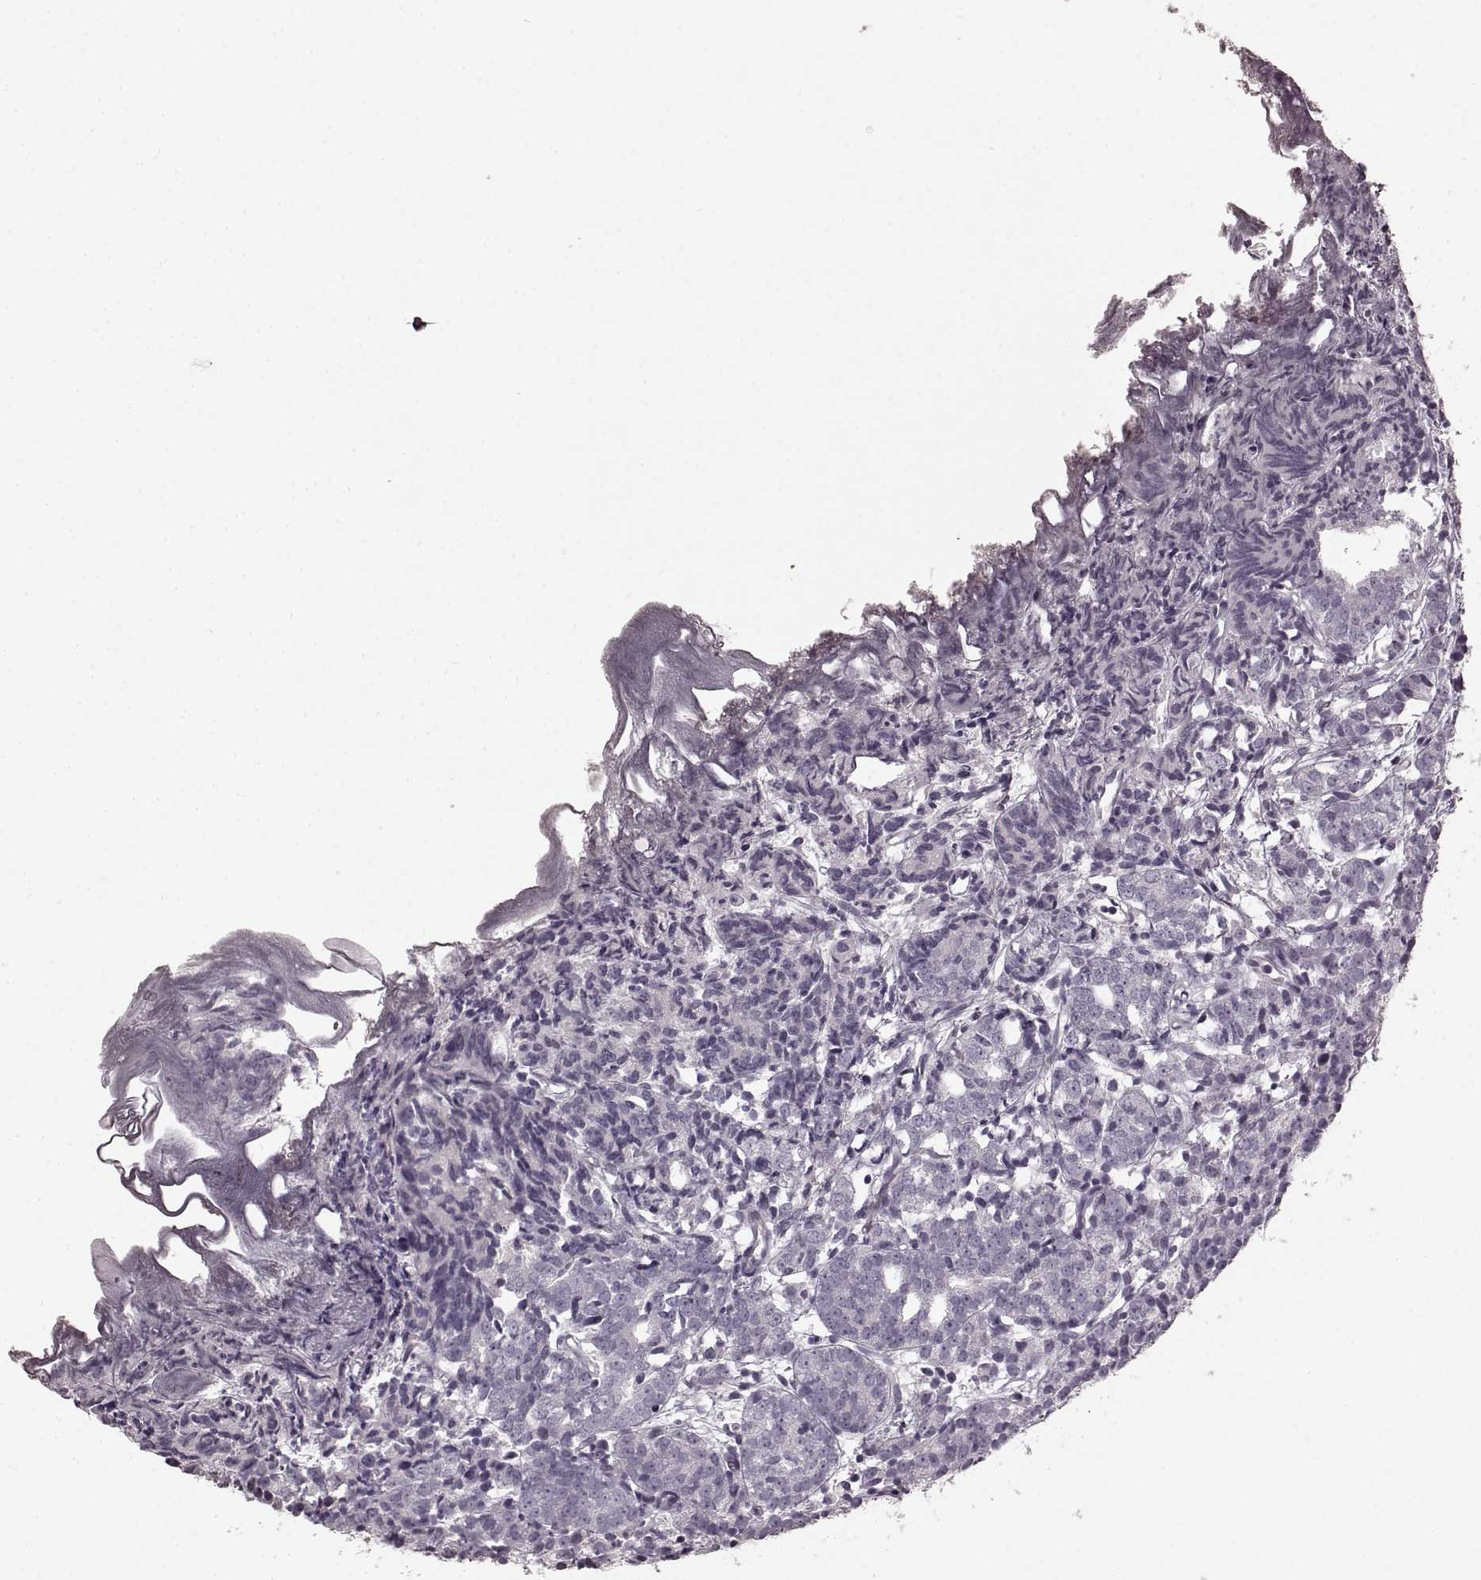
{"staining": {"intensity": "negative", "quantity": "none", "location": "none"}, "tissue": "prostate cancer", "cell_type": "Tumor cells", "image_type": "cancer", "snomed": [{"axis": "morphology", "description": "Adenocarcinoma, High grade"}, {"axis": "topography", "description": "Prostate"}], "caption": "The IHC histopathology image has no significant positivity in tumor cells of prostate cancer (adenocarcinoma (high-grade)) tissue. (DAB immunohistochemistry visualized using brightfield microscopy, high magnification).", "gene": "PRKCE", "patient": {"sex": "male", "age": 53}}